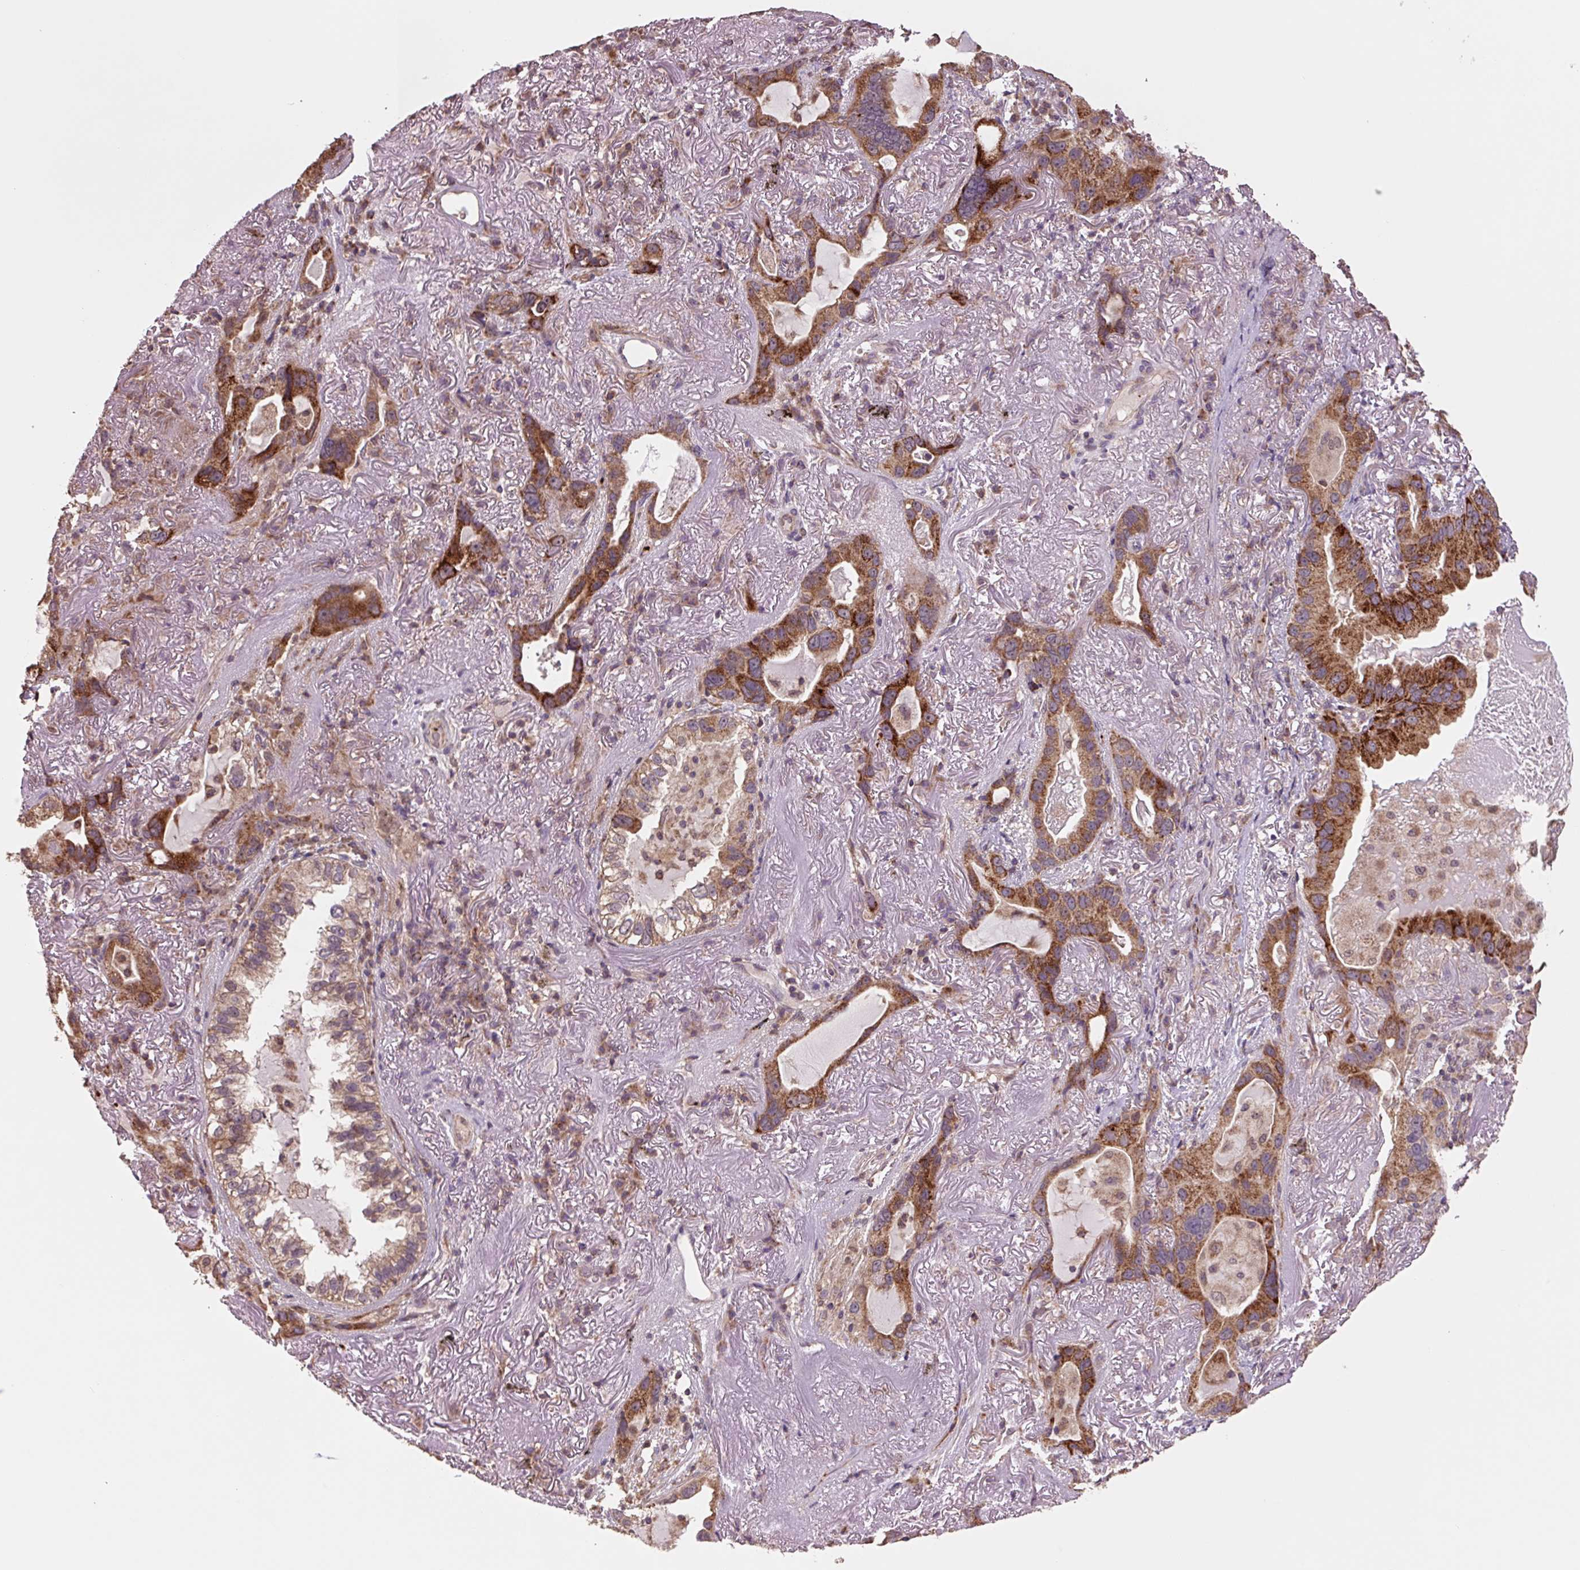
{"staining": {"intensity": "strong", "quantity": ">75%", "location": "cytoplasmic/membranous"}, "tissue": "lung cancer", "cell_type": "Tumor cells", "image_type": "cancer", "snomed": [{"axis": "morphology", "description": "Adenocarcinoma, NOS"}, {"axis": "topography", "description": "Lung"}], "caption": "Immunohistochemical staining of adenocarcinoma (lung) exhibits high levels of strong cytoplasmic/membranous staining in about >75% of tumor cells.", "gene": "TMEM160", "patient": {"sex": "female", "age": 69}}